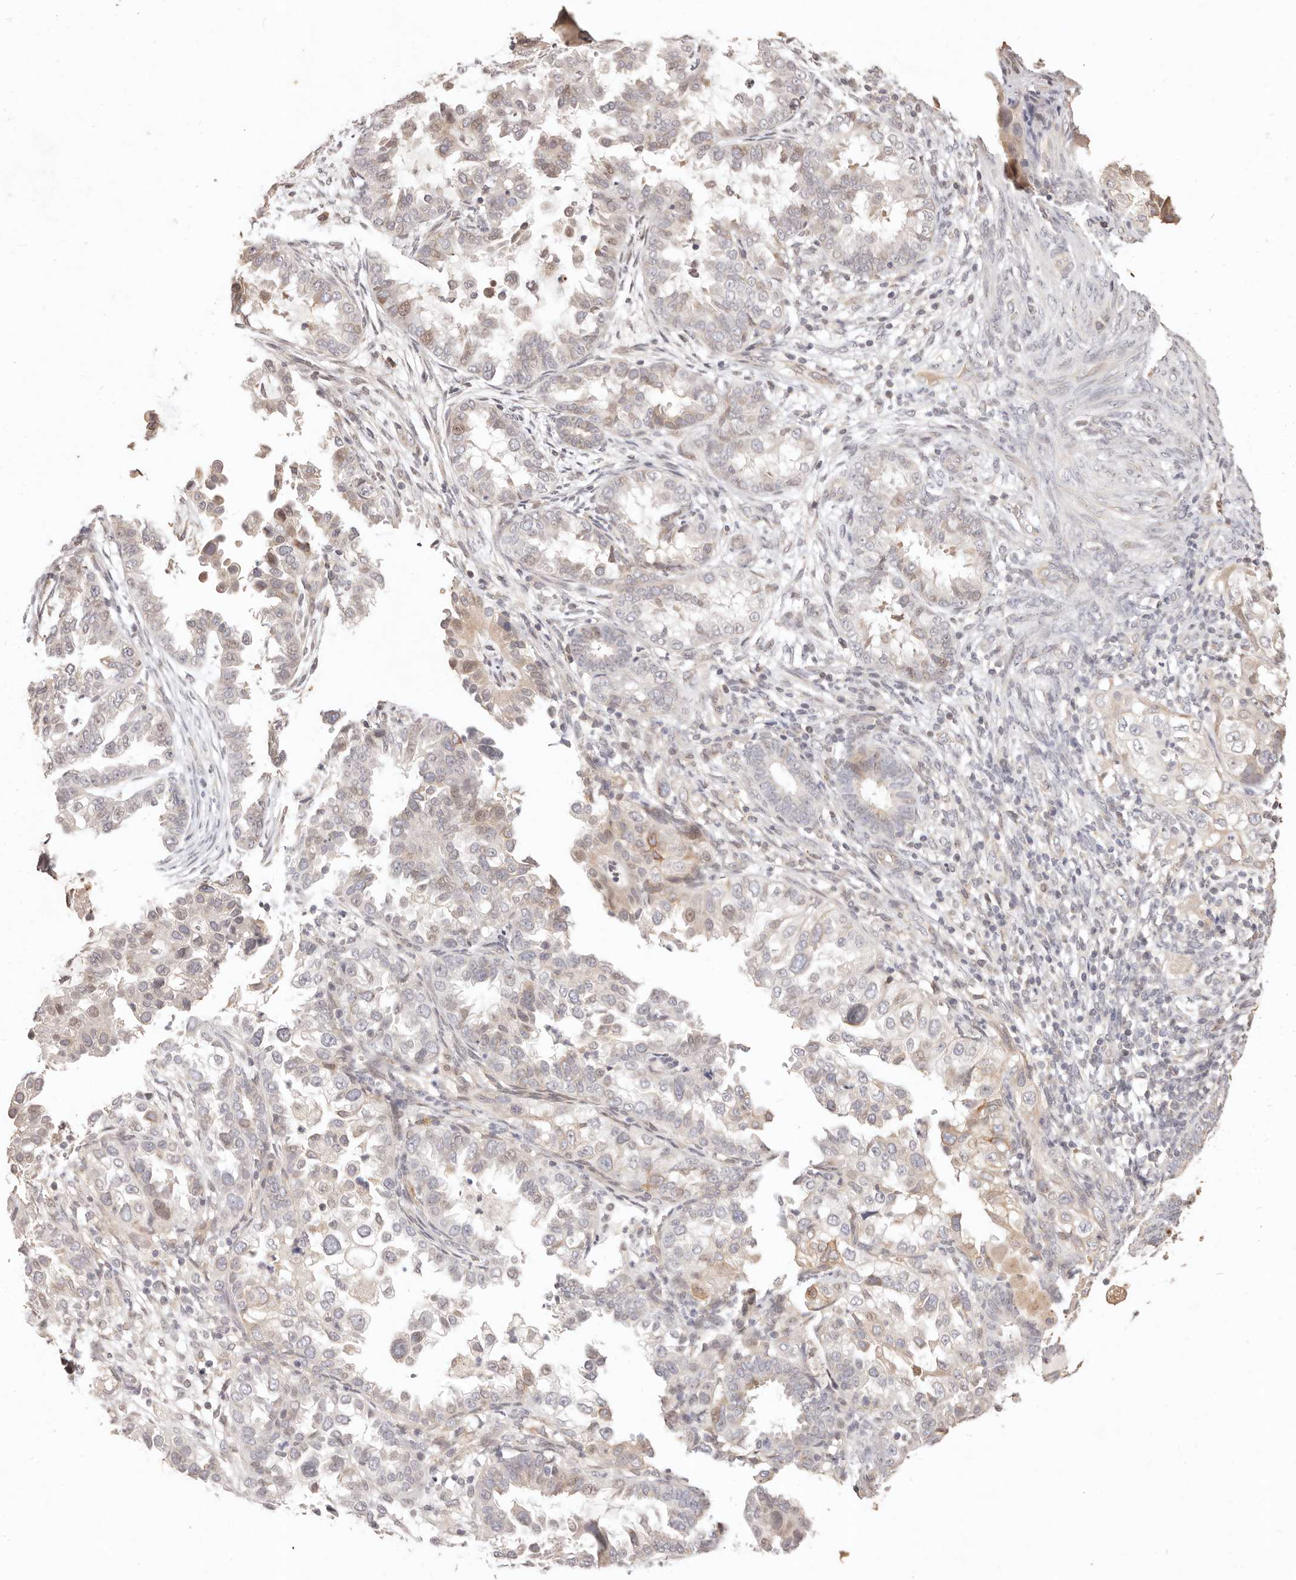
{"staining": {"intensity": "weak", "quantity": "<25%", "location": "cytoplasmic/membranous"}, "tissue": "endometrial cancer", "cell_type": "Tumor cells", "image_type": "cancer", "snomed": [{"axis": "morphology", "description": "Adenocarcinoma, NOS"}, {"axis": "topography", "description": "Endometrium"}], "caption": "An image of endometrial adenocarcinoma stained for a protein demonstrates no brown staining in tumor cells.", "gene": "KIF9", "patient": {"sex": "female", "age": 85}}